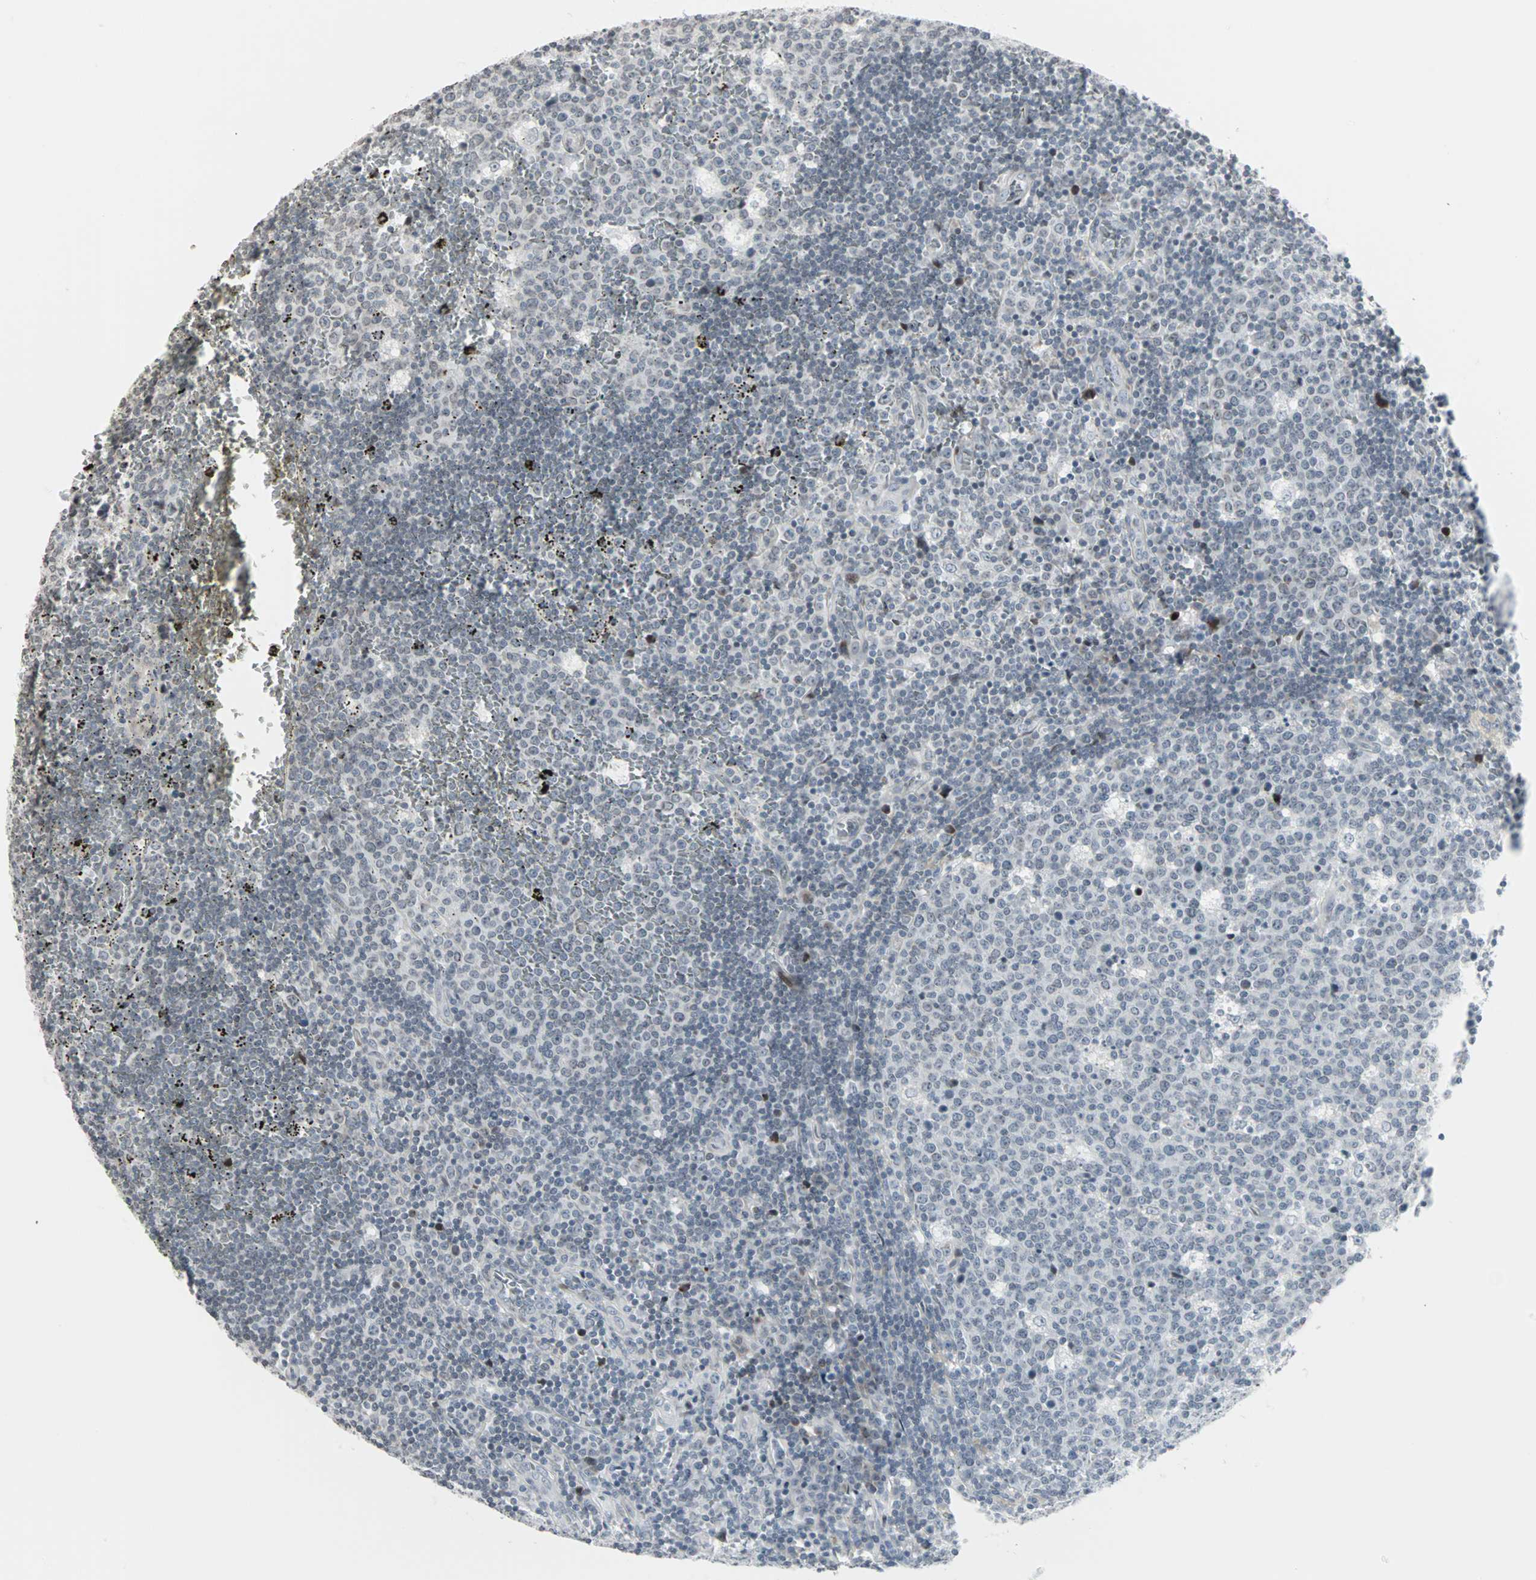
{"staining": {"intensity": "negative", "quantity": "none", "location": "none"}, "tissue": "lymph node", "cell_type": "Germinal center cells", "image_type": "normal", "snomed": [{"axis": "morphology", "description": "Normal tissue, NOS"}, {"axis": "topography", "description": "Lymph node"}, {"axis": "topography", "description": "Salivary gland"}], "caption": "High magnification brightfield microscopy of normal lymph node stained with DAB (3,3'-diaminobenzidine) (brown) and counterstained with hematoxylin (blue): germinal center cells show no significant expression. The staining was performed using DAB to visualize the protein expression in brown, while the nuclei were stained in blue with hematoxylin (Magnification: 20x).", "gene": "CBLC", "patient": {"sex": "male", "age": 8}}